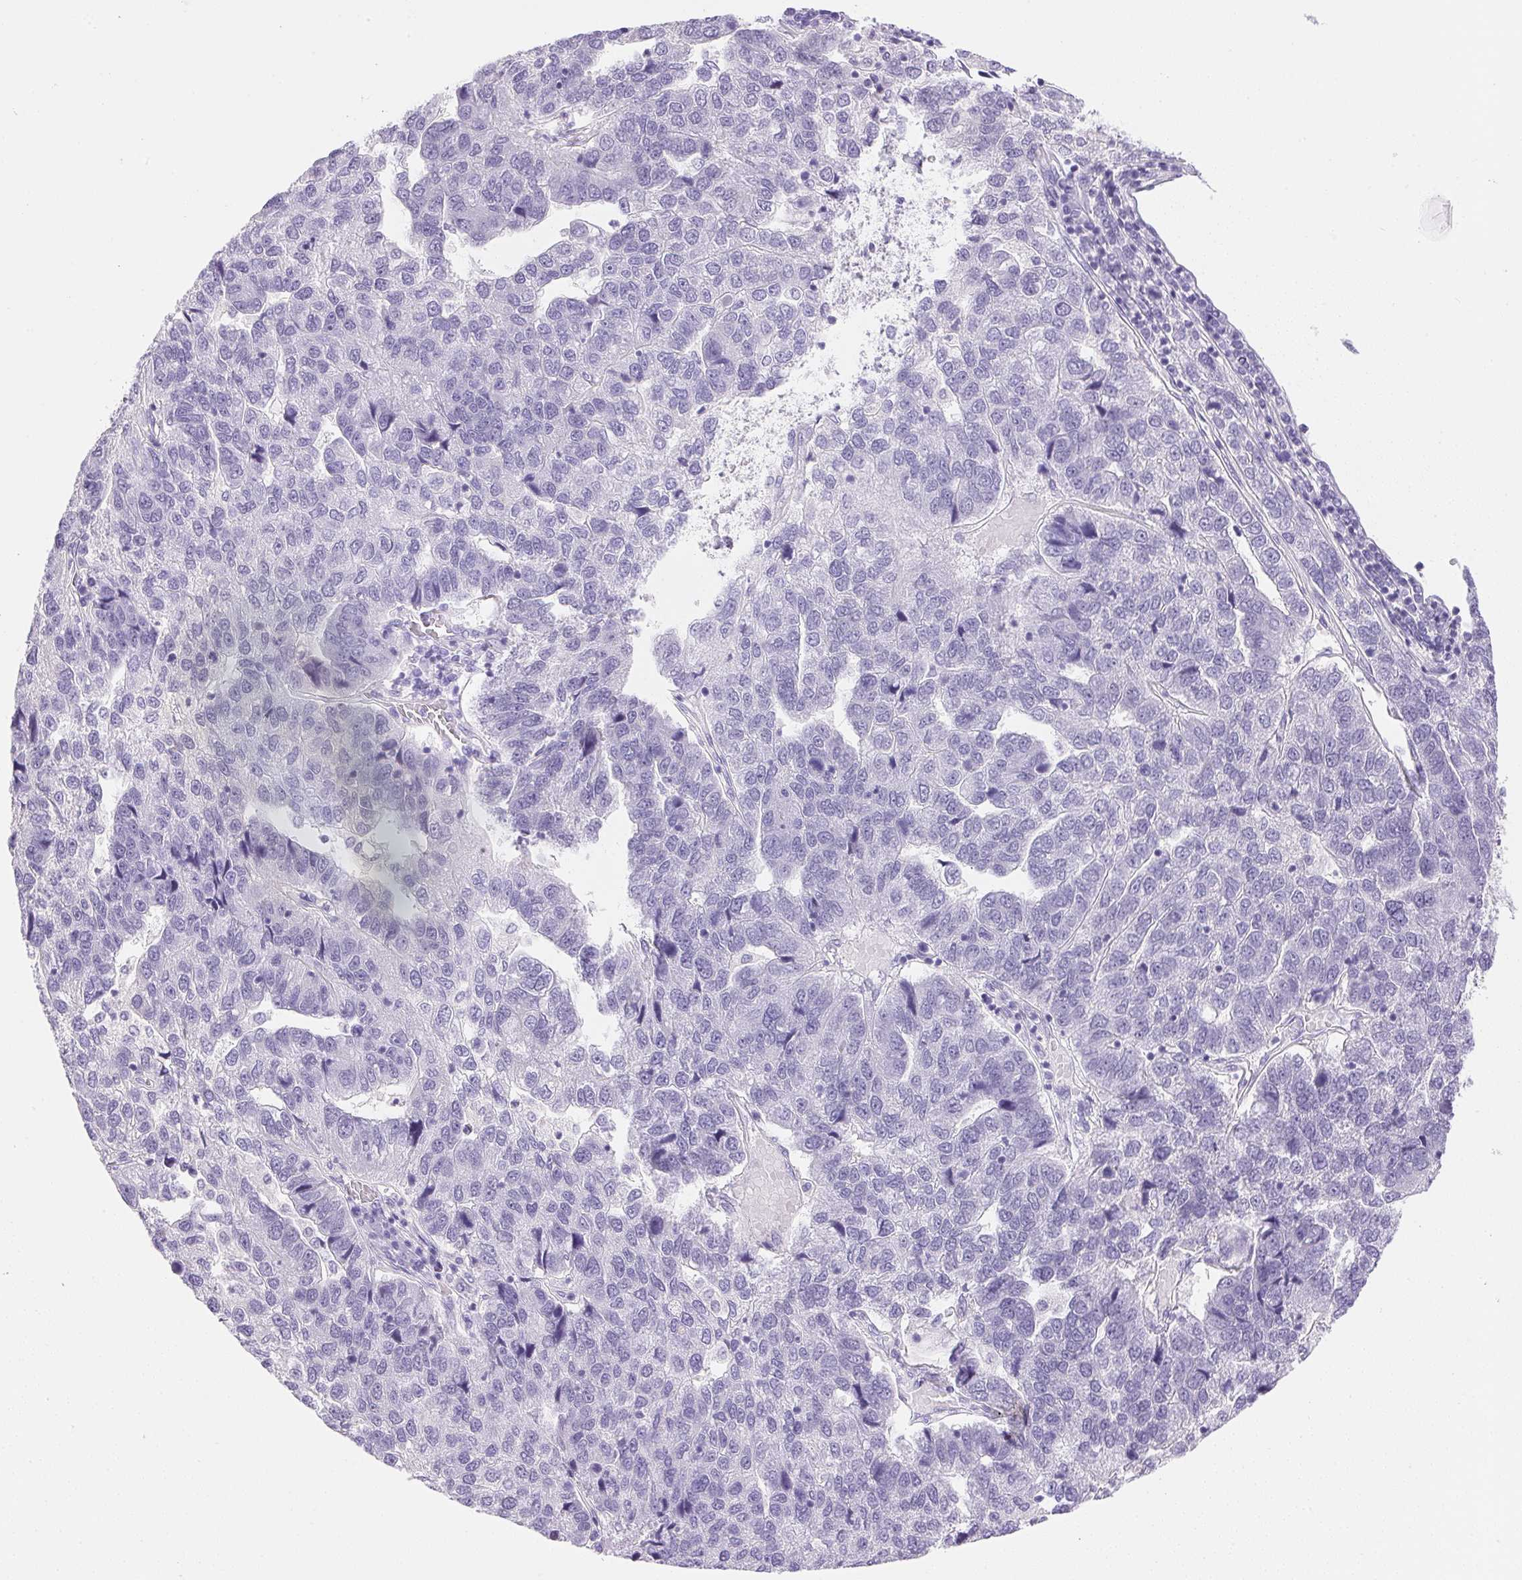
{"staining": {"intensity": "negative", "quantity": "none", "location": "none"}, "tissue": "pancreatic cancer", "cell_type": "Tumor cells", "image_type": "cancer", "snomed": [{"axis": "morphology", "description": "Adenocarcinoma, NOS"}, {"axis": "topography", "description": "Pancreas"}], "caption": "Immunohistochemistry (IHC) photomicrograph of human adenocarcinoma (pancreatic) stained for a protein (brown), which demonstrates no positivity in tumor cells.", "gene": "ATP6V0A4", "patient": {"sex": "female", "age": 61}}